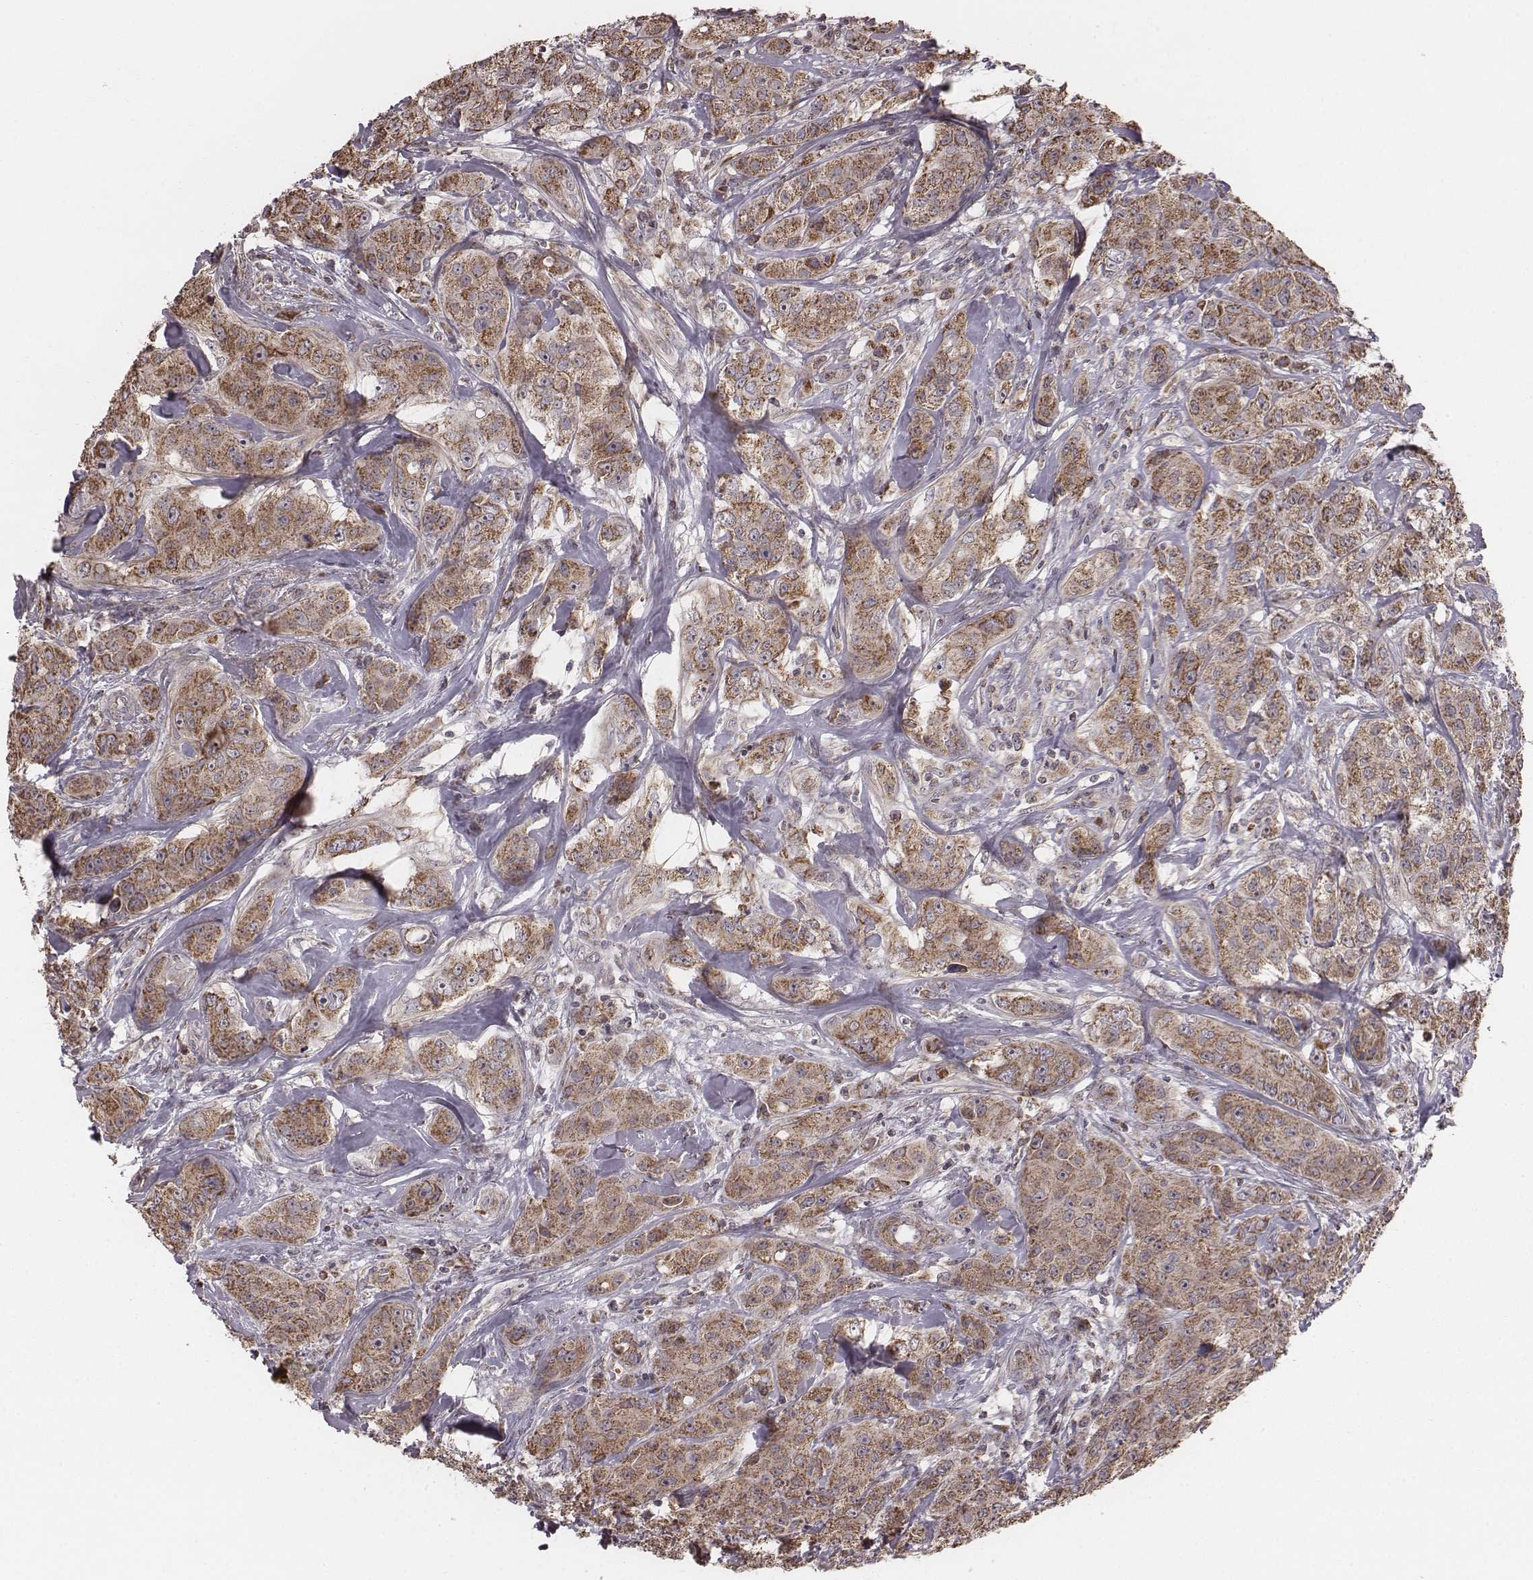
{"staining": {"intensity": "moderate", "quantity": ">75%", "location": "cytoplasmic/membranous"}, "tissue": "breast cancer", "cell_type": "Tumor cells", "image_type": "cancer", "snomed": [{"axis": "morphology", "description": "Duct carcinoma"}, {"axis": "topography", "description": "Breast"}], "caption": "There is medium levels of moderate cytoplasmic/membranous staining in tumor cells of breast cancer, as demonstrated by immunohistochemical staining (brown color).", "gene": "PDCD2L", "patient": {"sex": "female", "age": 43}}